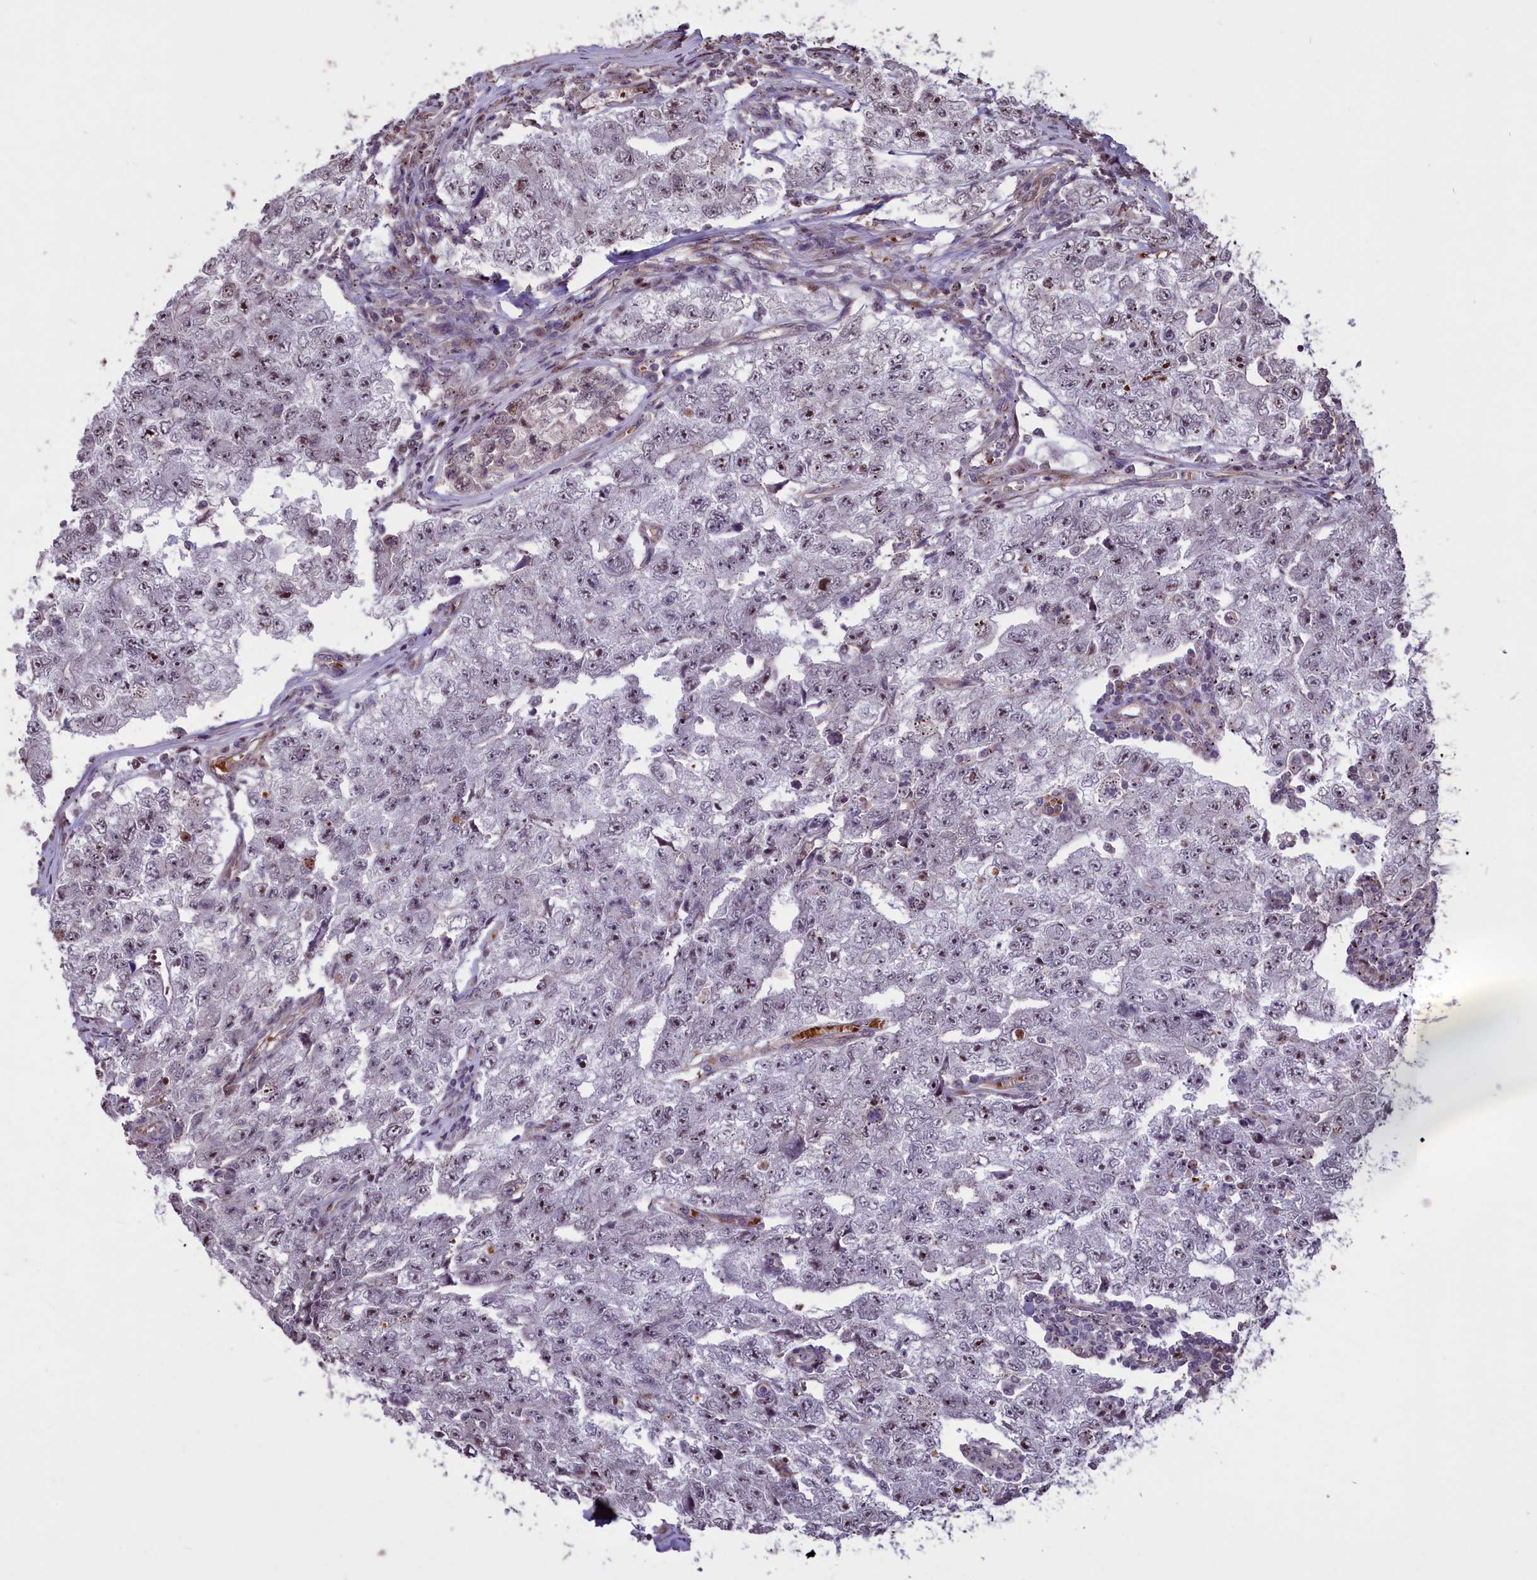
{"staining": {"intensity": "moderate", "quantity": "<25%", "location": "nuclear"}, "tissue": "testis cancer", "cell_type": "Tumor cells", "image_type": "cancer", "snomed": [{"axis": "morphology", "description": "Carcinoma, Embryonal, NOS"}, {"axis": "topography", "description": "Testis"}], "caption": "Embryonal carcinoma (testis) stained with immunohistochemistry demonstrates moderate nuclear expression in approximately <25% of tumor cells. Nuclei are stained in blue.", "gene": "SHFL", "patient": {"sex": "male", "age": 17}}